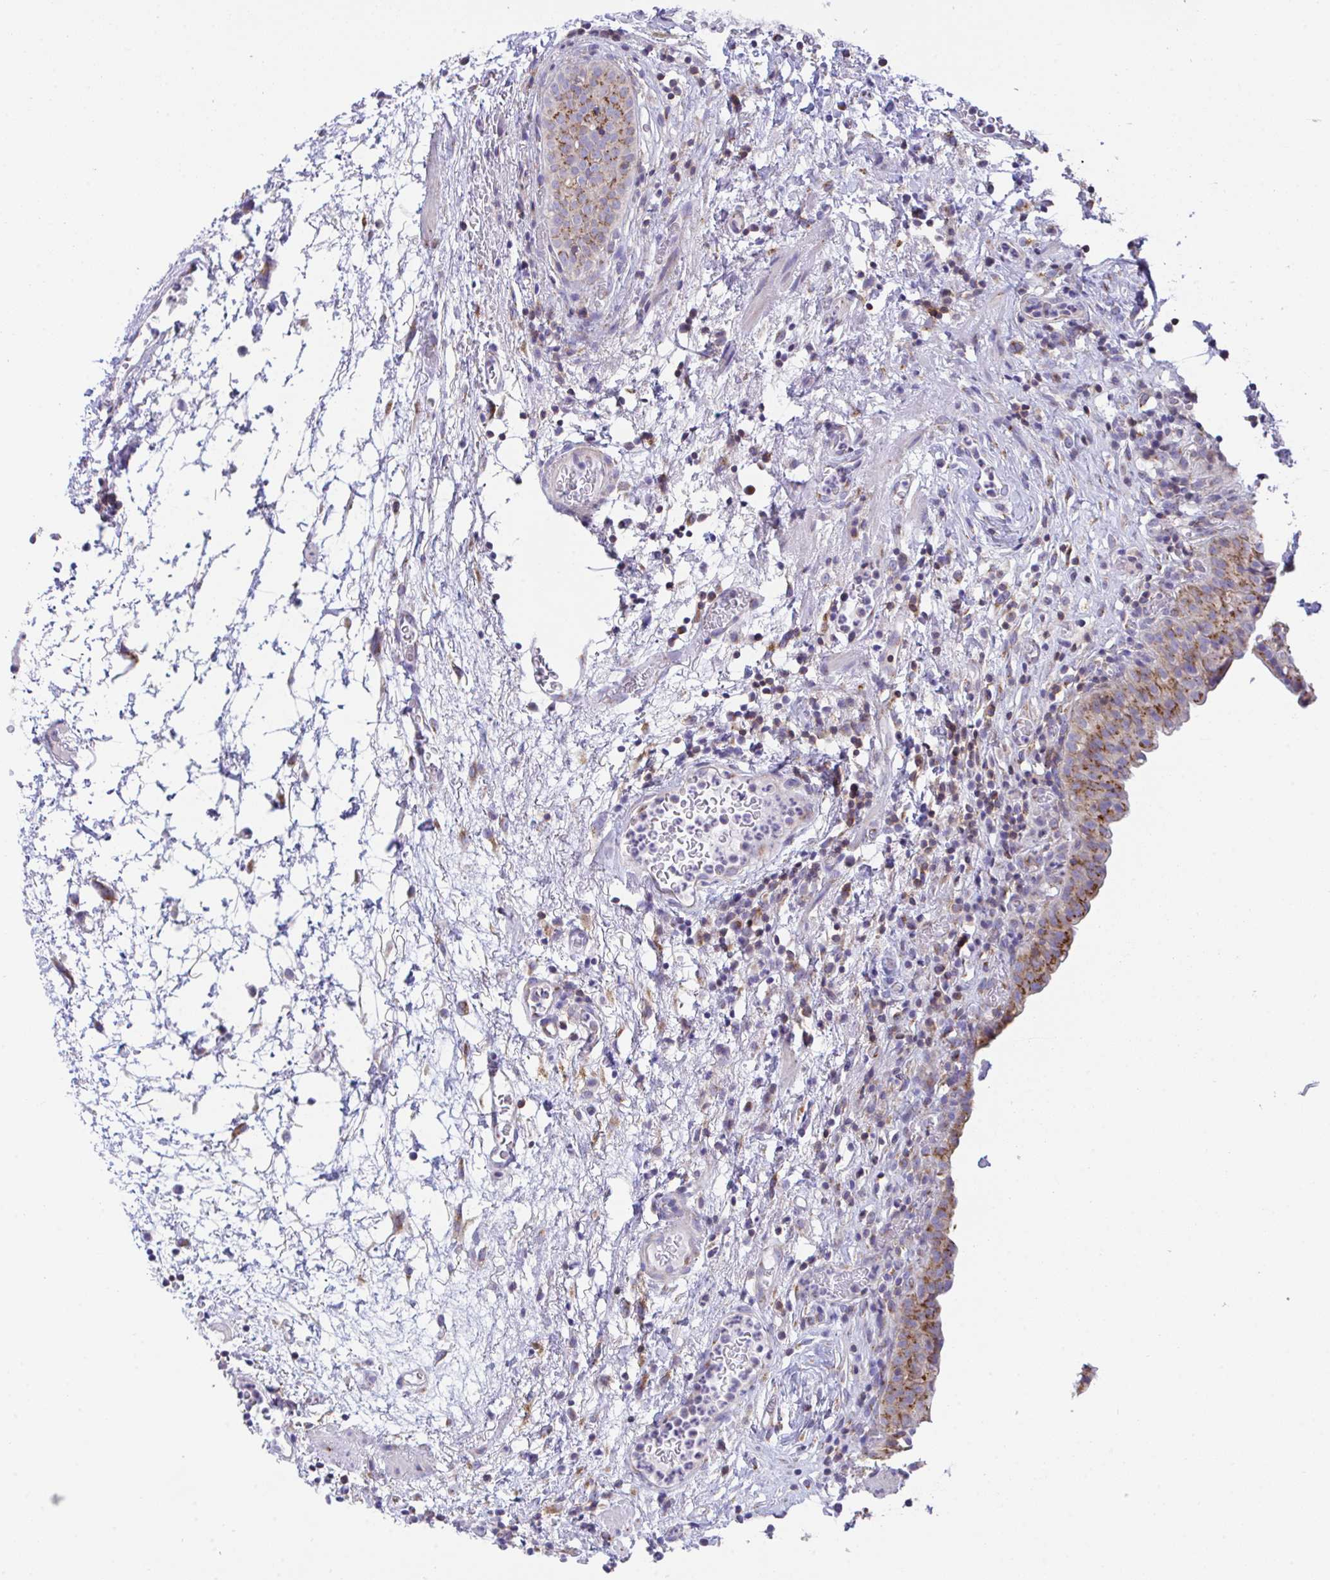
{"staining": {"intensity": "strong", "quantity": "25%-75%", "location": "cytoplasmic/membranous"}, "tissue": "urinary bladder", "cell_type": "Urothelial cells", "image_type": "normal", "snomed": [{"axis": "morphology", "description": "Normal tissue, NOS"}, {"axis": "morphology", "description": "Inflammation, NOS"}, {"axis": "topography", "description": "Urinary bladder"}], "caption": "Normal urinary bladder exhibits strong cytoplasmic/membranous positivity in about 25%-75% of urothelial cells.", "gene": "MIA3", "patient": {"sex": "male", "age": 57}}